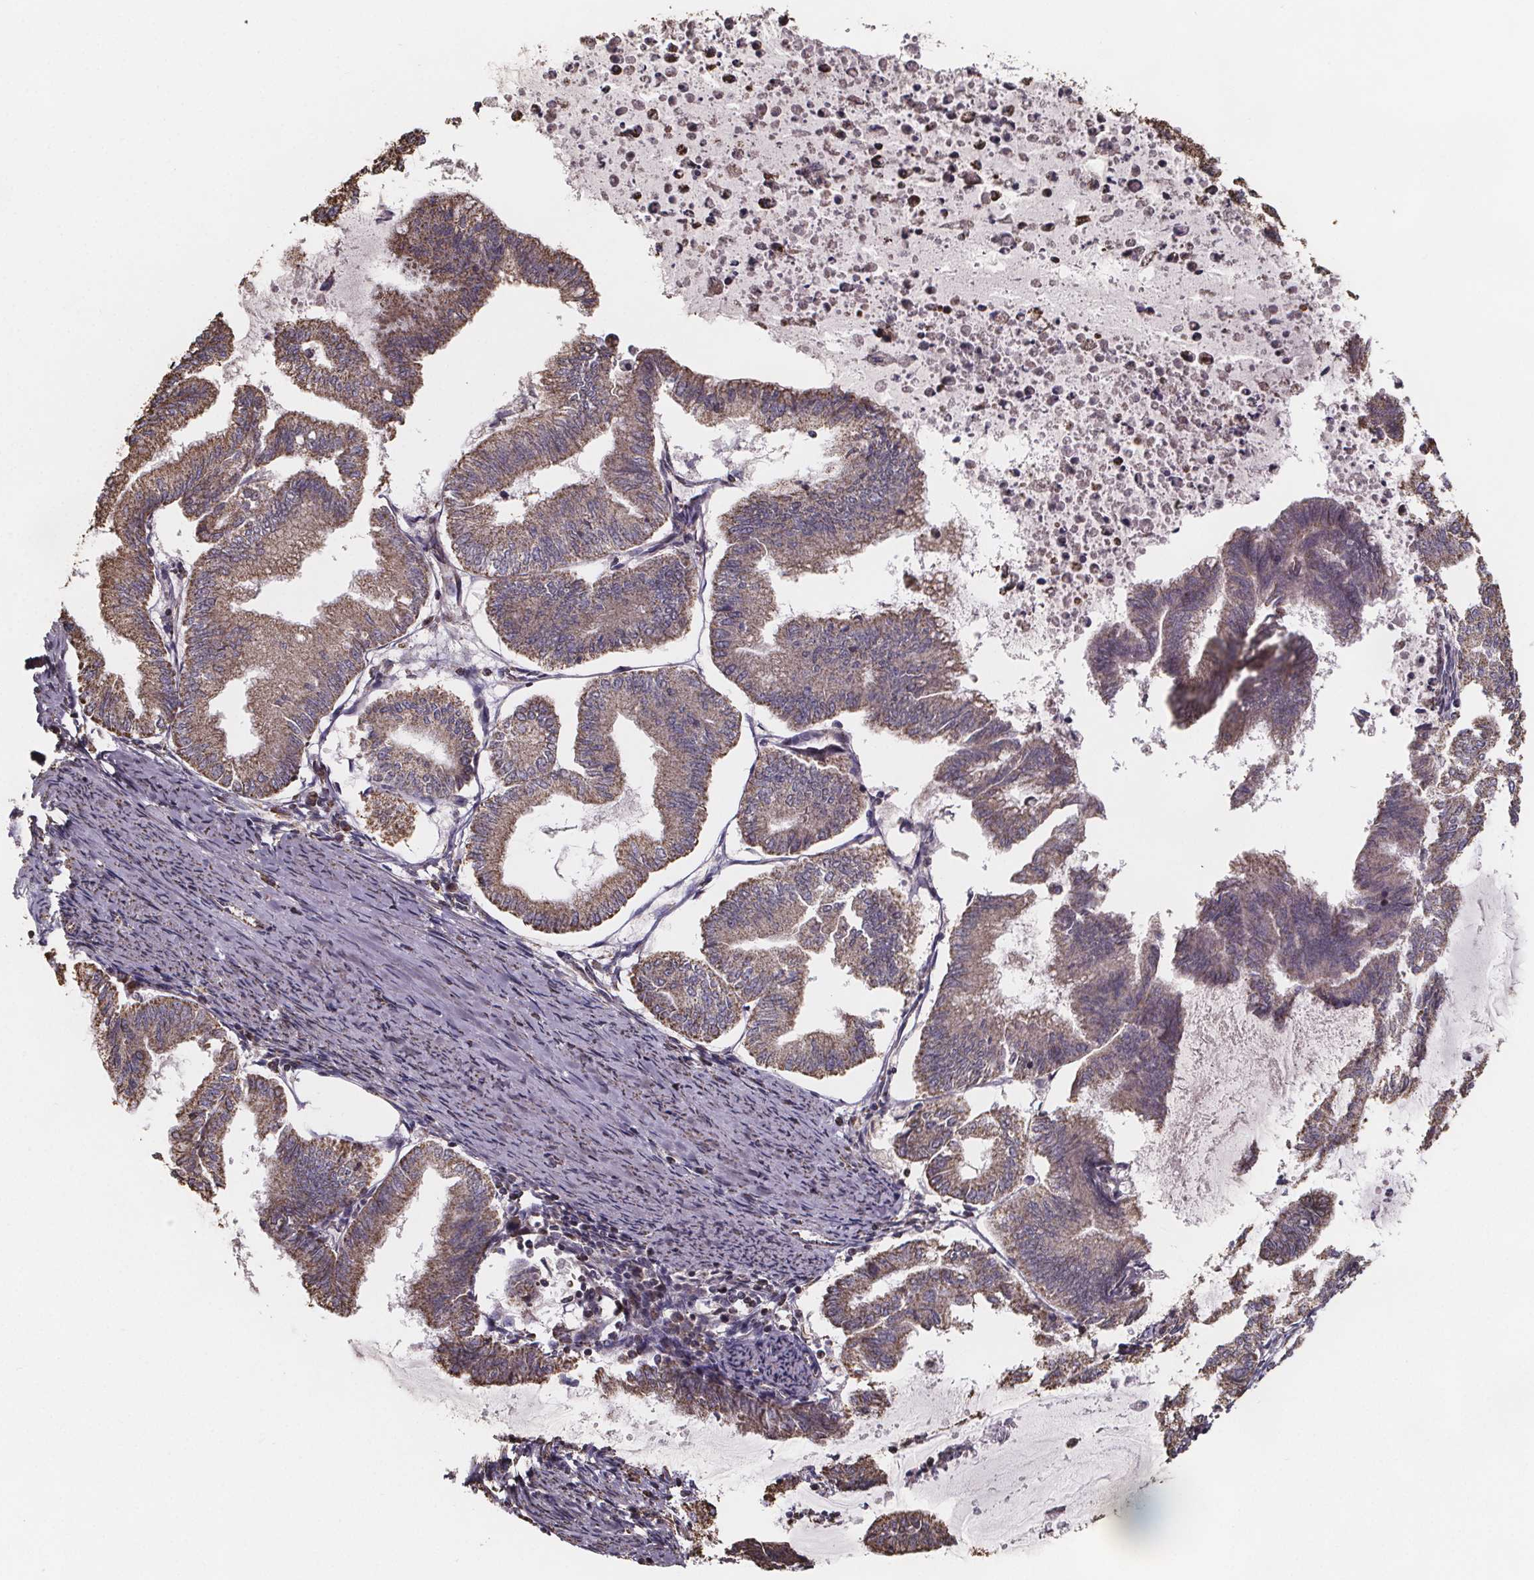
{"staining": {"intensity": "weak", "quantity": ">75%", "location": "cytoplasmic/membranous"}, "tissue": "endometrial cancer", "cell_type": "Tumor cells", "image_type": "cancer", "snomed": [{"axis": "morphology", "description": "Adenocarcinoma, NOS"}, {"axis": "topography", "description": "Endometrium"}], "caption": "Endometrial adenocarcinoma stained for a protein (brown) shows weak cytoplasmic/membranous positive staining in approximately >75% of tumor cells.", "gene": "SLC35D2", "patient": {"sex": "female", "age": 79}}